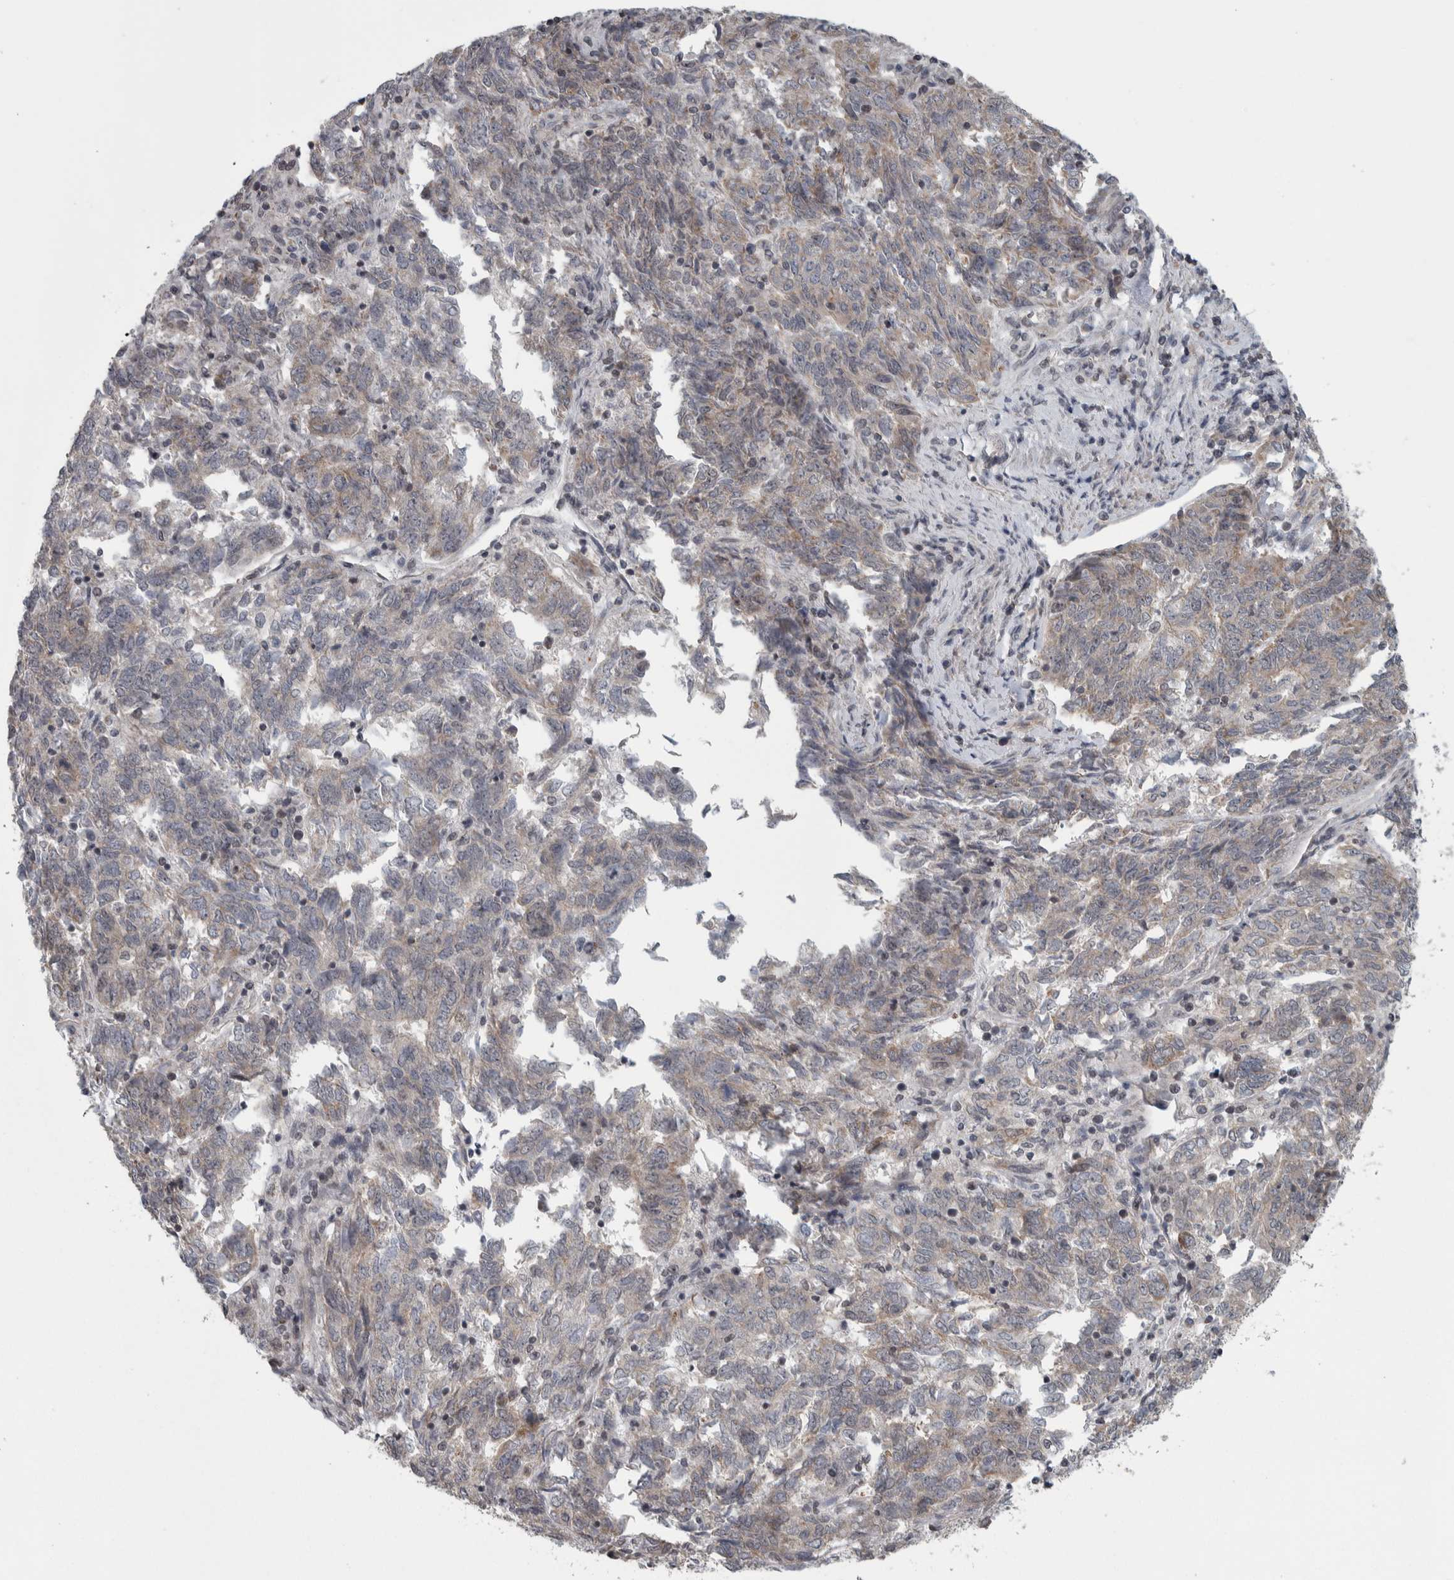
{"staining": {"intensity": "weak", "quantity": "<25%", "location": "cytoplasmic/membranous"}, "tissue": "endometrial cancer", "cell_type": "Tumor cells", "image_type": "cancer", "snomed": [{"axis": "morphology", "description": "Adenocarcinoma, NOS"}, {"axis": "topography", "description": "Endometrium"}], "caption": "Endometrial adenocarcinoma stained for a protein using immunohistochemistry (IHC) displays no expression tumor cells.", "gene": "CWC27", "patient": {"sex": "female", "age": 80}}